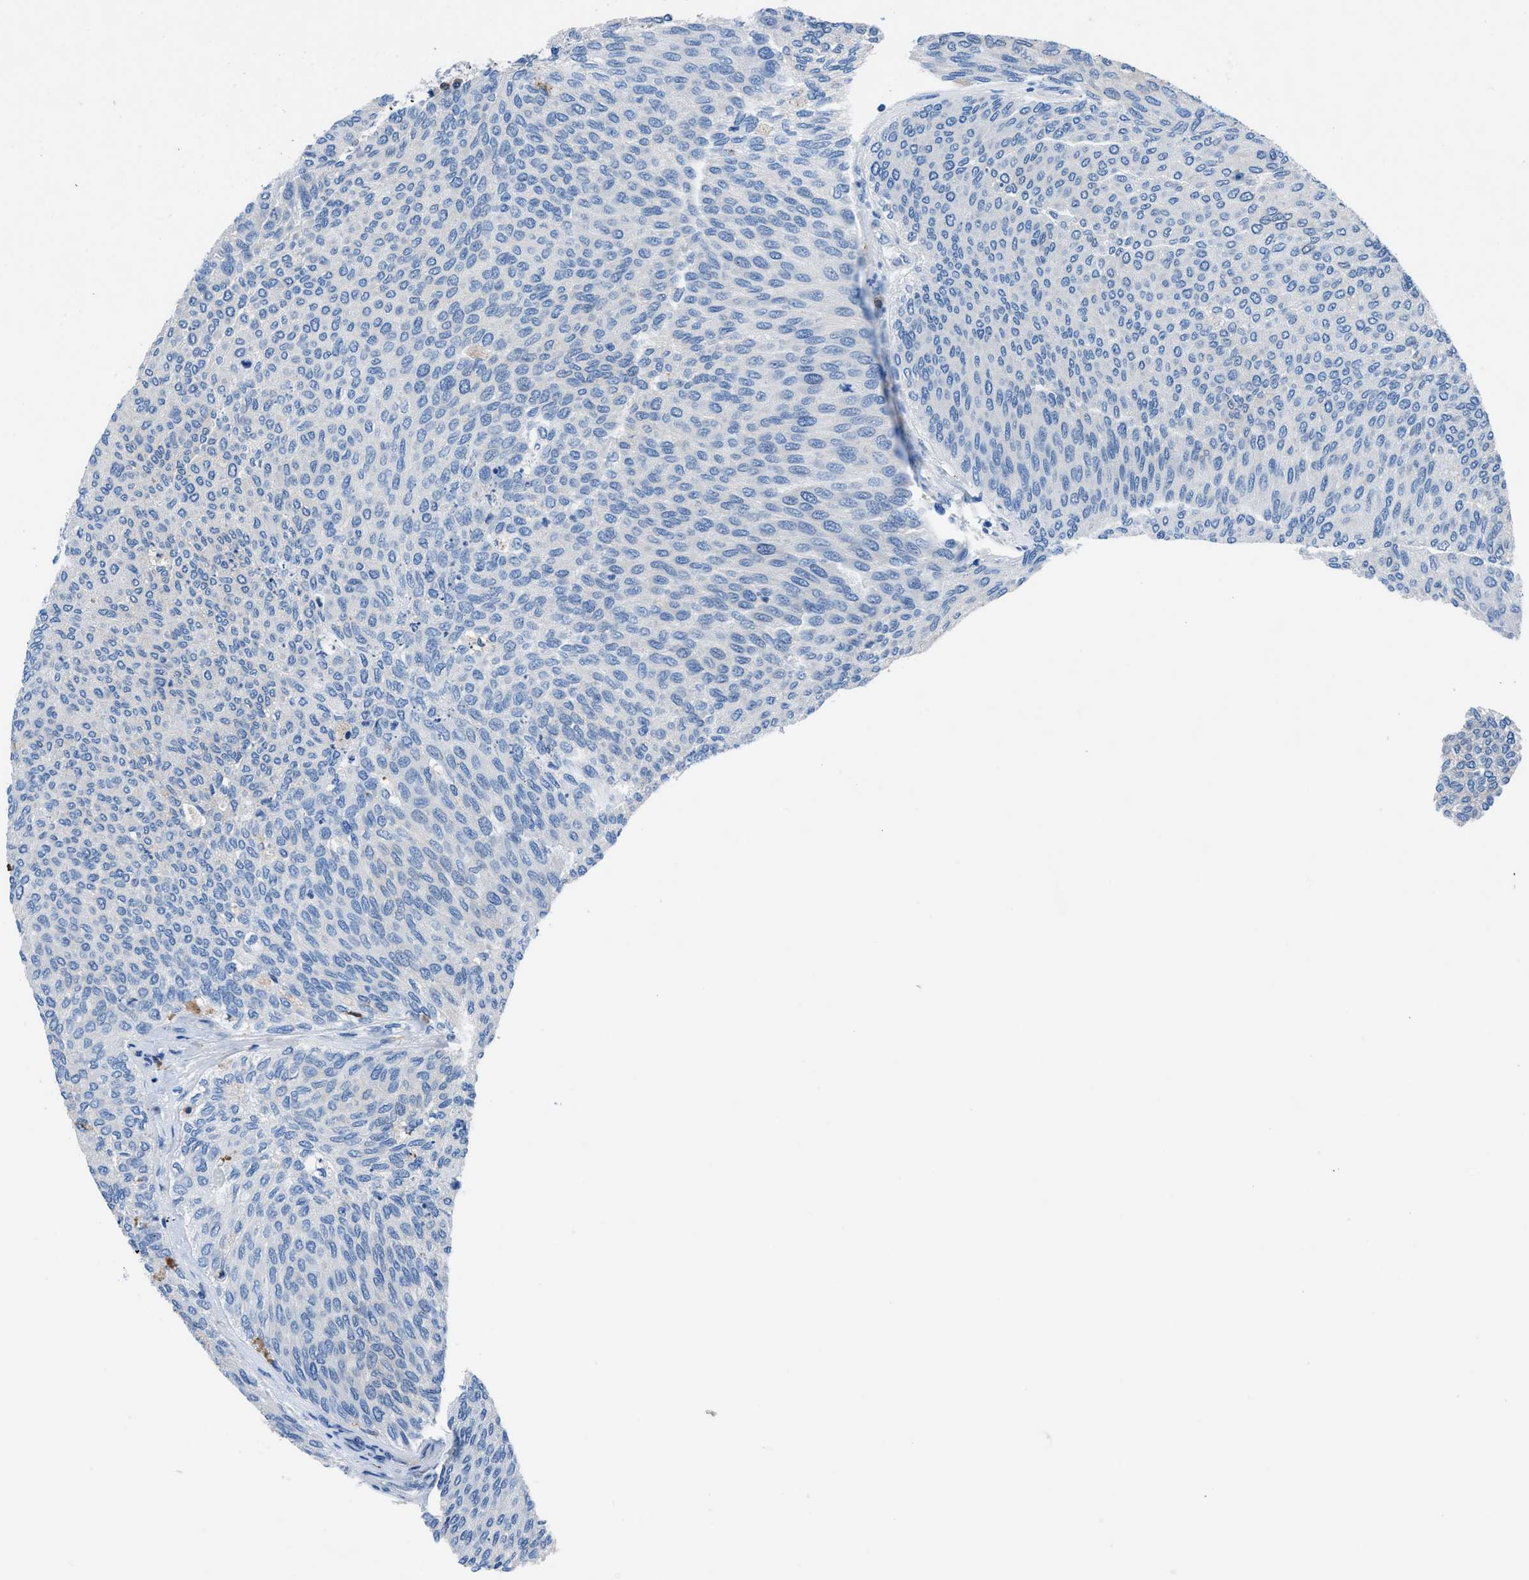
{"staining": {"intensity": "negative", "quantity": "none", "location": "none"}, "tissue": "urothelial cancer", "cell_type": "Tumor cells", "image_type": "cancer", "snomed": [{"axis": "morphology", "description": "Urothelial carcinoma, Low grade"}, {"axis": "topography", "description": "Urinary bladder"}], "caption": "IHC image of human urothelial carcinoma (low-grade) stained for a protein (brown), which shows no staining in tumor cells.", "gene": "UAP1", "patient": {"sex": "female", "age": 79}}